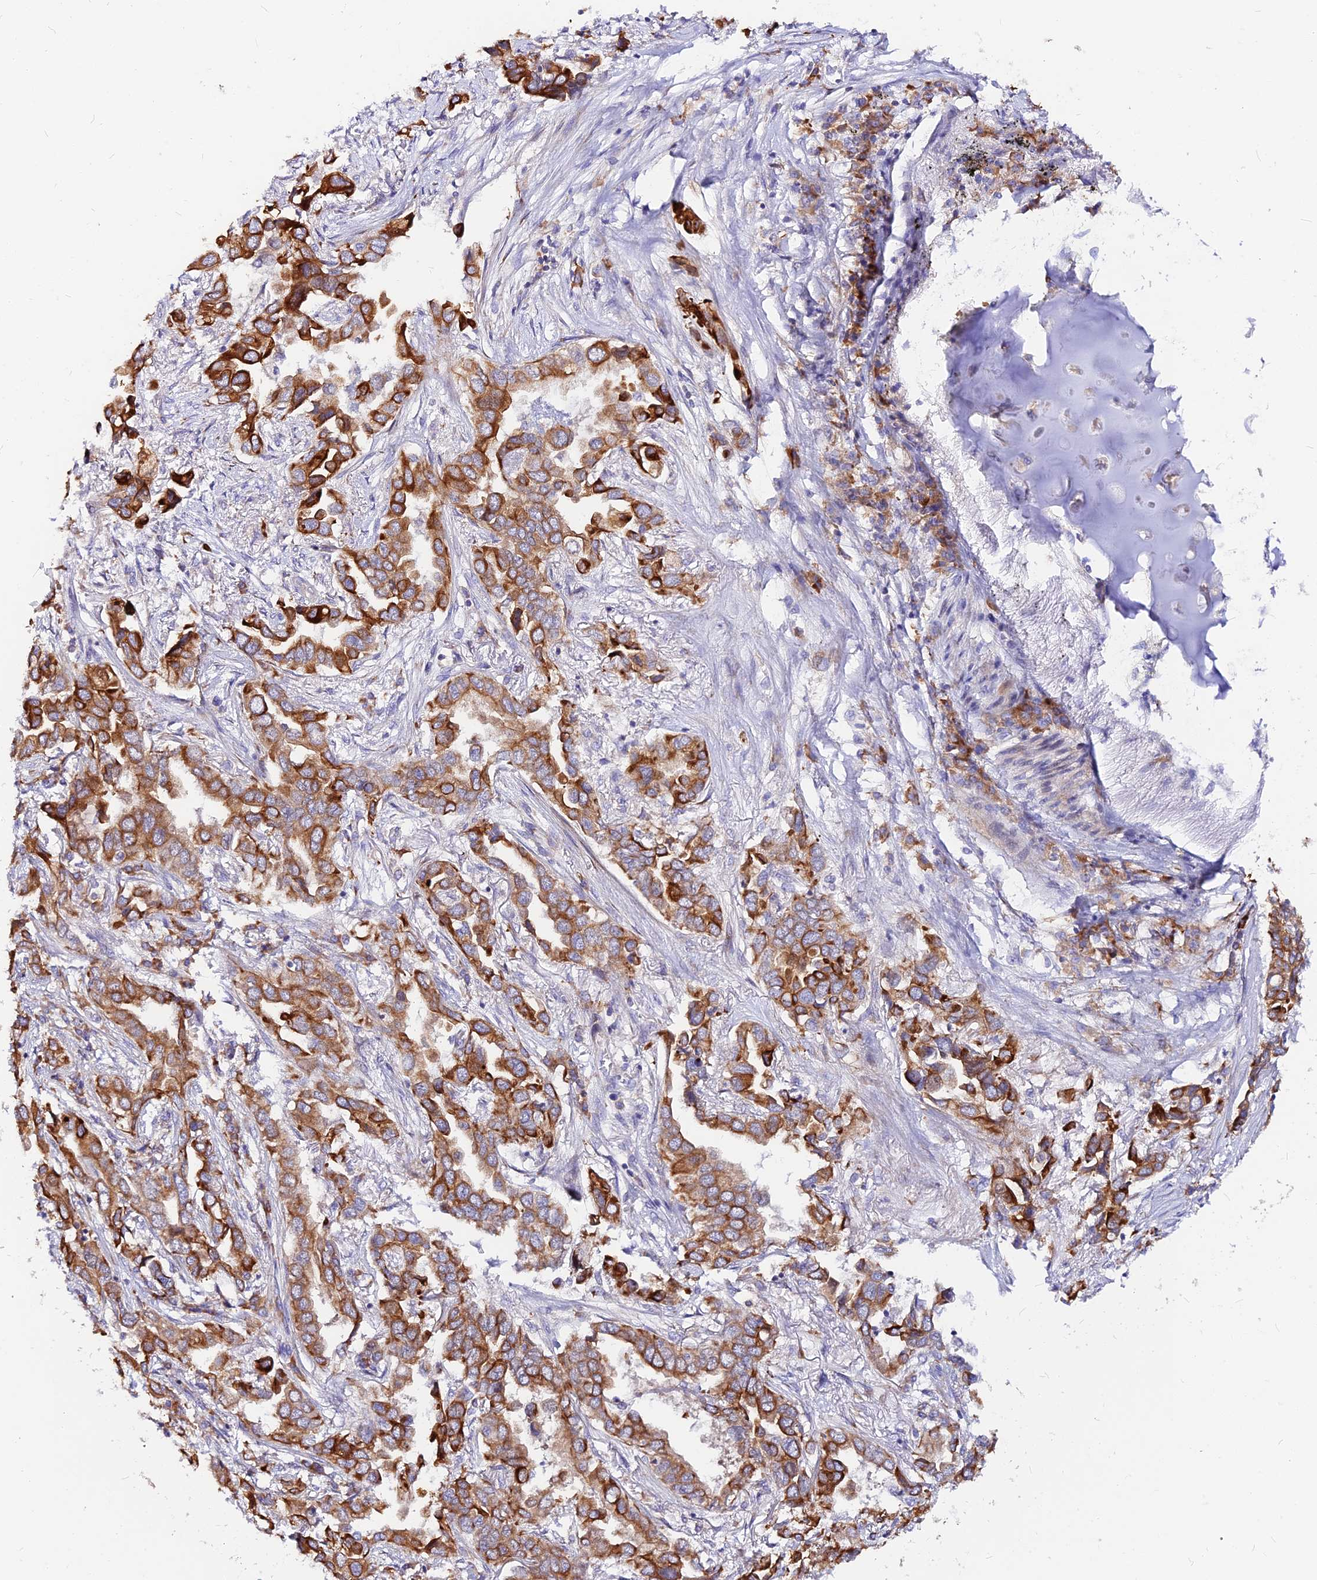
{"staining": {"intensity": "strong", "quantity": ">75%", "location": "cytoplasmic/membranous"}, "tissue": "lung cancer", "cell_type": "Tumor cells", "image_type": "cancer", "snomed": [{"axis": "morphology", "description": "Adenocarcinoma, NOS"}, {"axis": "topography", "description": "Lung"}], "caption": "A high-resolution photomicrograph shows immunohistochemistry (IHC) staining of lung cancer (adenocarcinoma), which exhibits strong cytoplasmic/membranous staining in approximately >75% of tumor cells. (Stains: DAB in brown, nuclei in blue, Microscopy: brightfield microscopy at high magnification).", "gene": "DENND2D", "patient": {"sex": "female", "age": 76}}